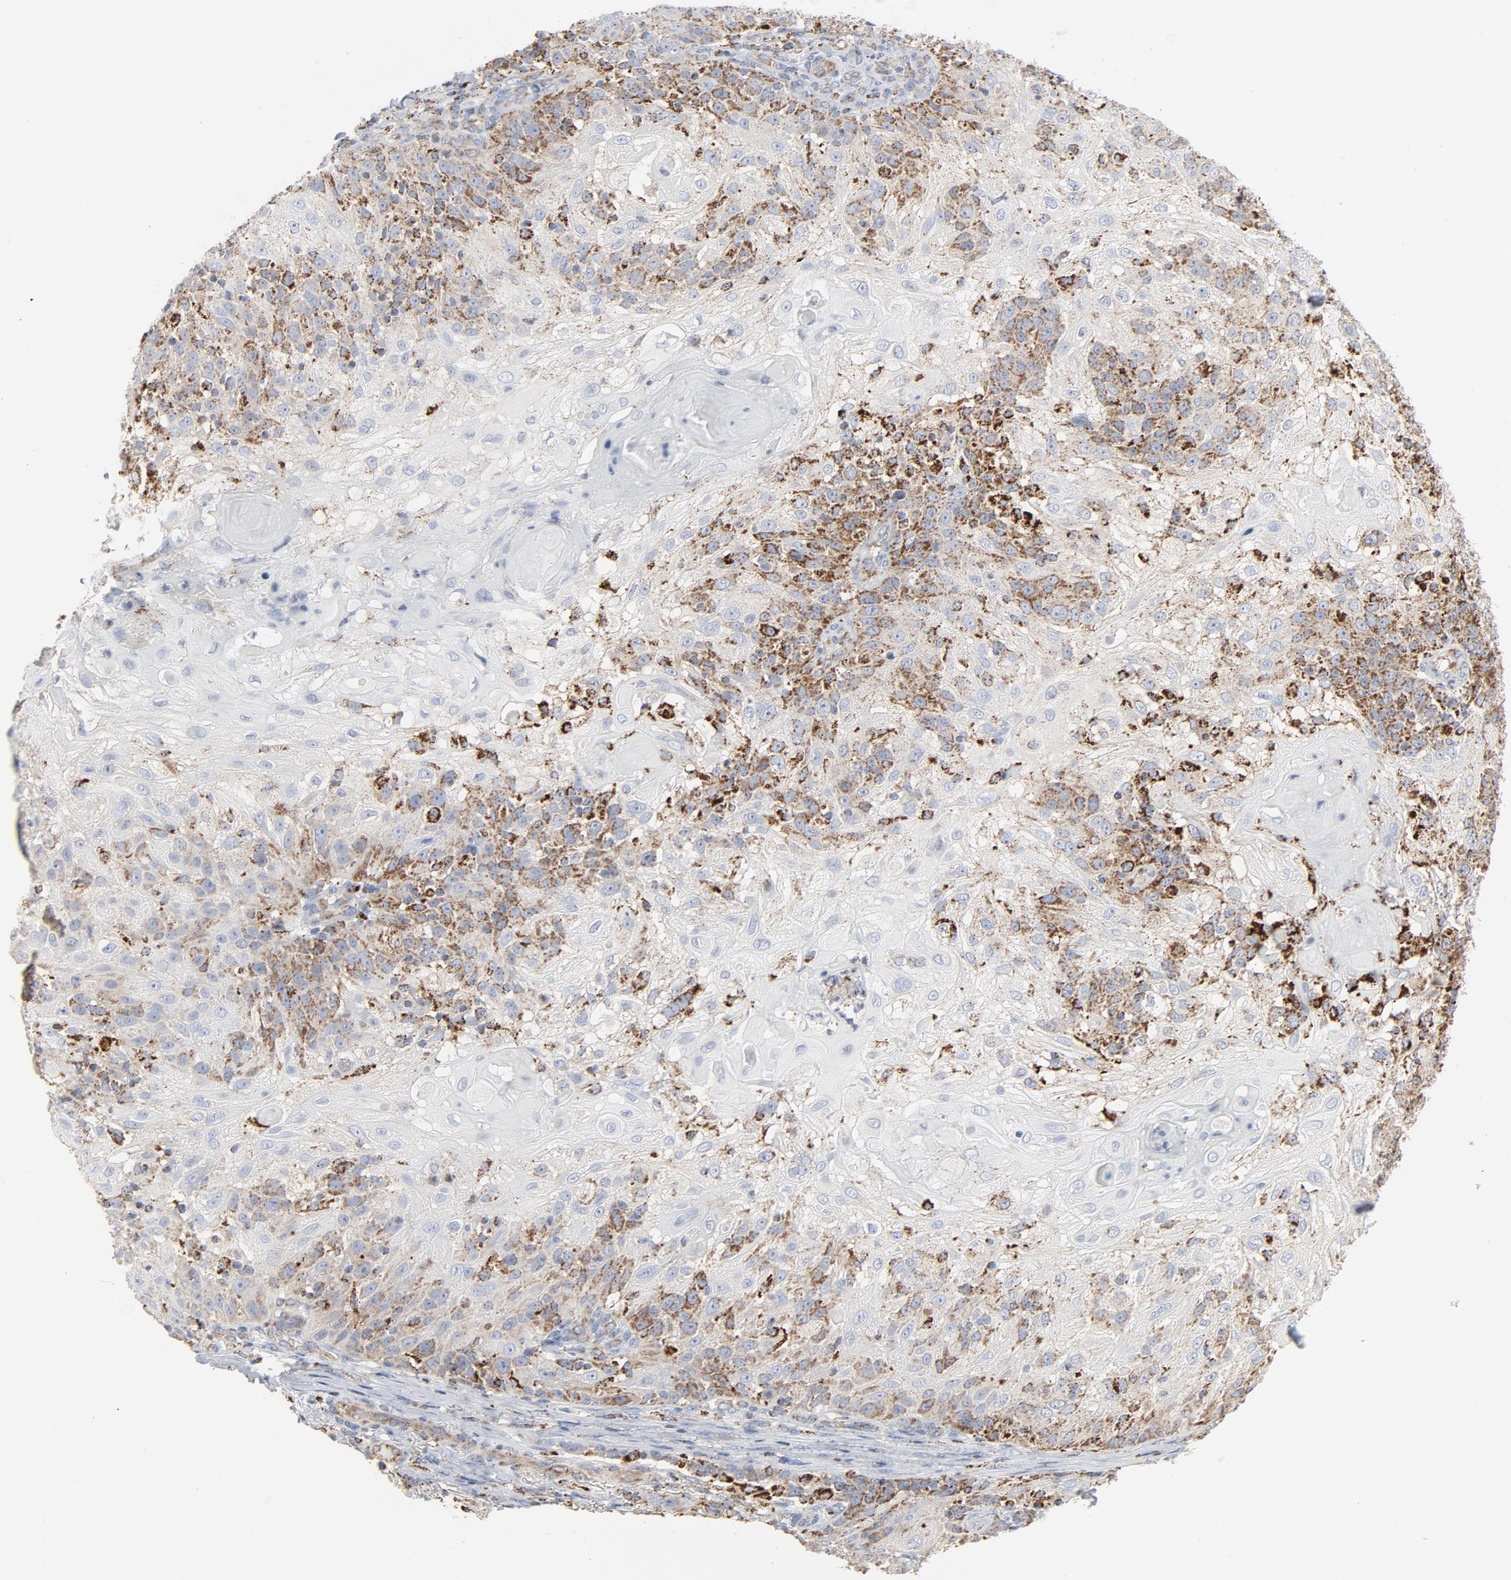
{"staining": {"intensity": "moderate", "quantity": "<25%", "location": "cytoplasmic/membranous"}, "tissue": "skin cancer", "cell_type": "Tumor cells", "image_type": "cancer", "snomed": [{"axis": "morphology", "description": "Normal tissue, NOS"}, {"axis": "morphology", "description": "Squamous cell carcinoma, NOS"}, {"axis": "topography", "description": "Skin"}], "caption": "Brown immunohistochemical staining in human skin cancer exhibits moderate cytoplasmic/membranous expression in approximately <25% of tumor cells. Immunohistochemistry (ihc) stains the protein in brown and the nuclei are stained blue.", "gene": "SETD3", "patient": {"sex": "female", "age": 83}}